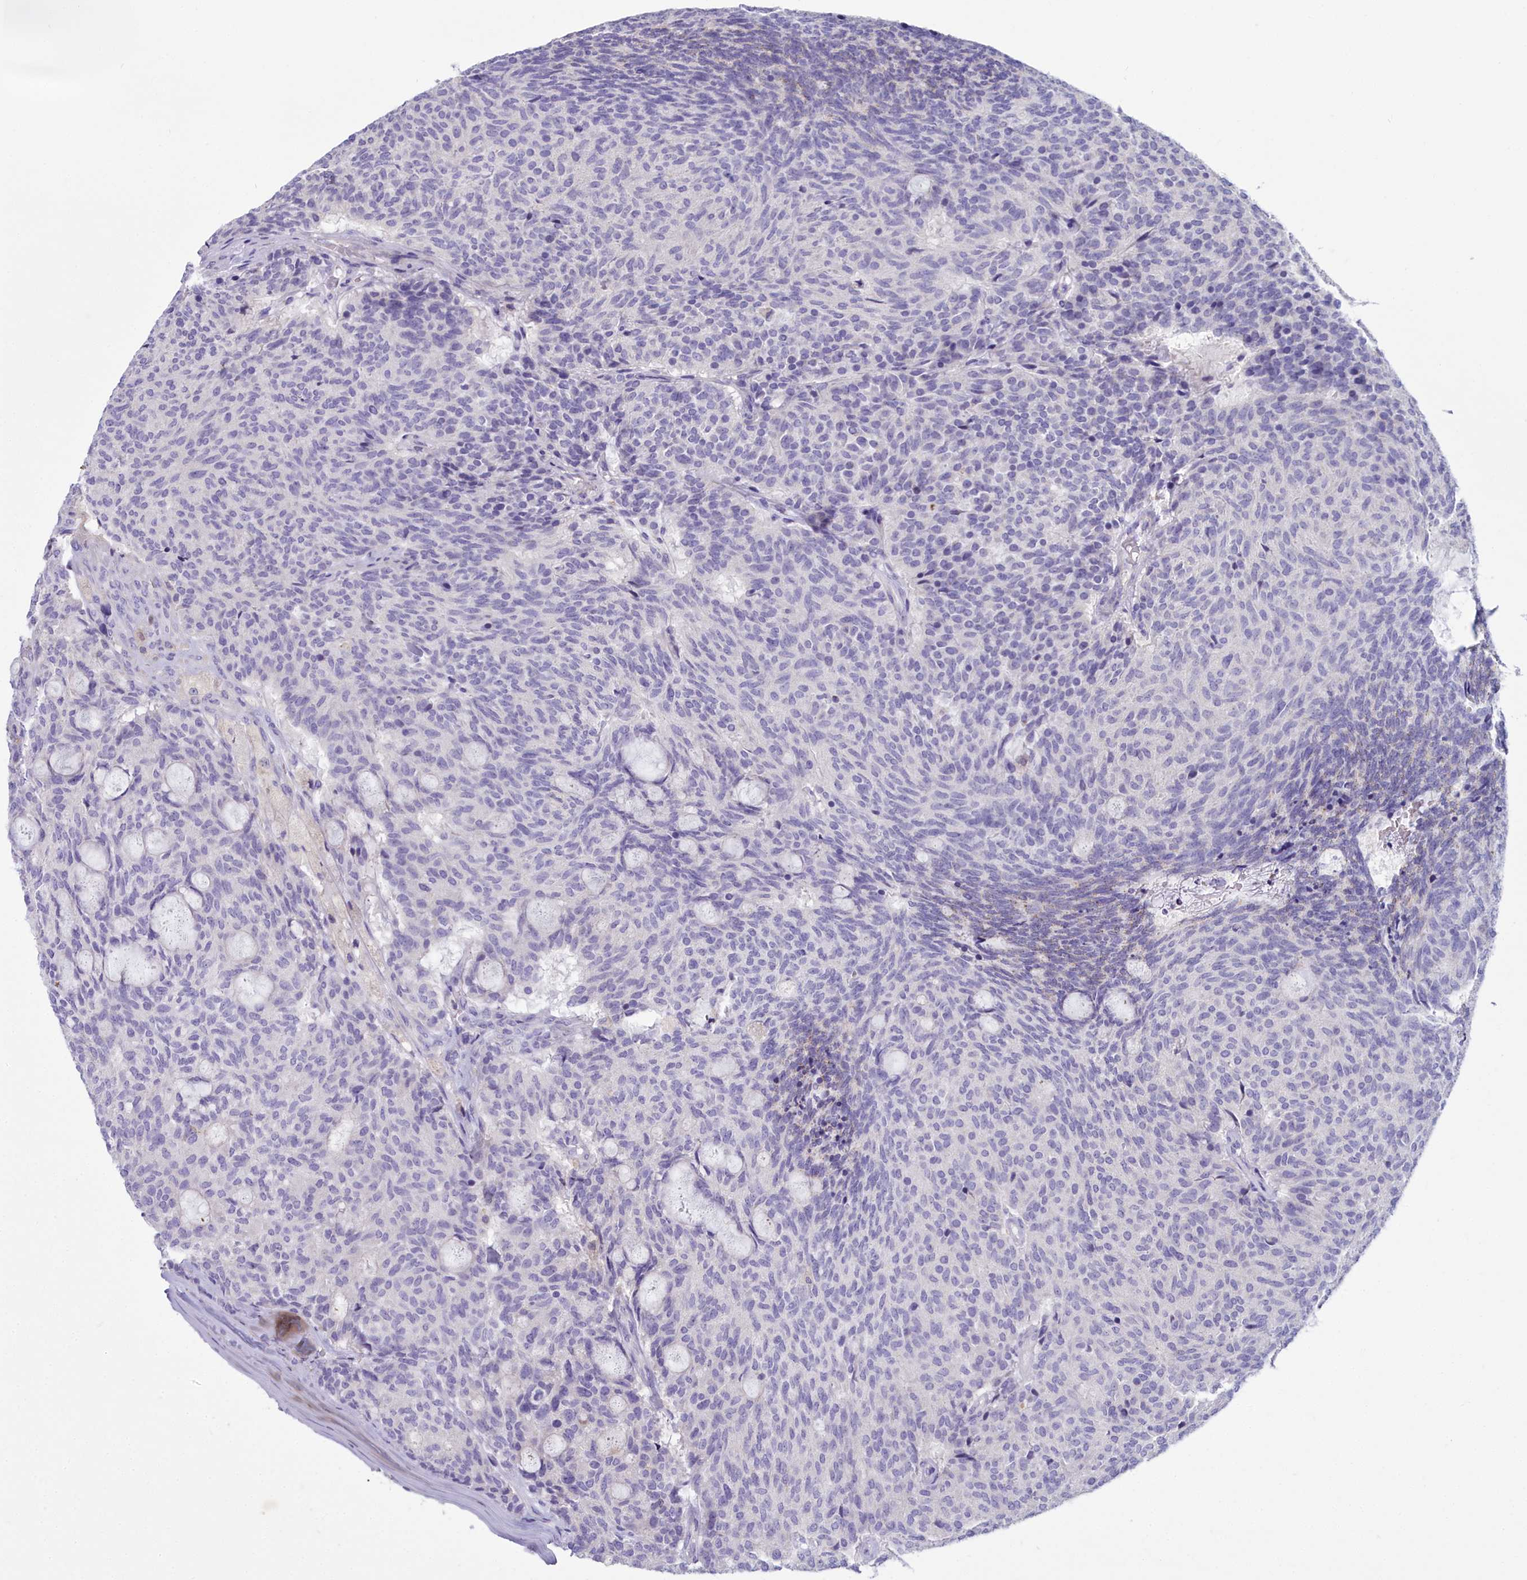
{"staining": {"intensity": "negative", "quantity": "none", "location": "none"}, "tissue": "carcinoid", "cell_type": "Tumor cells", "image_type": "cancer", "snomed": [{"axis": "morphology", "description": "Carcinoid, malignant, NOS"}, {"axis": "topography", "description": "Pancreas"}], "caption": "An image of human carcinoid is negative for staining in tumor cells. (DAB immunohistochemistry visualized using brightfield microscopy, high magnification).", "gene": "BLNK", "patient": {"sex": "female", "age": 54}}